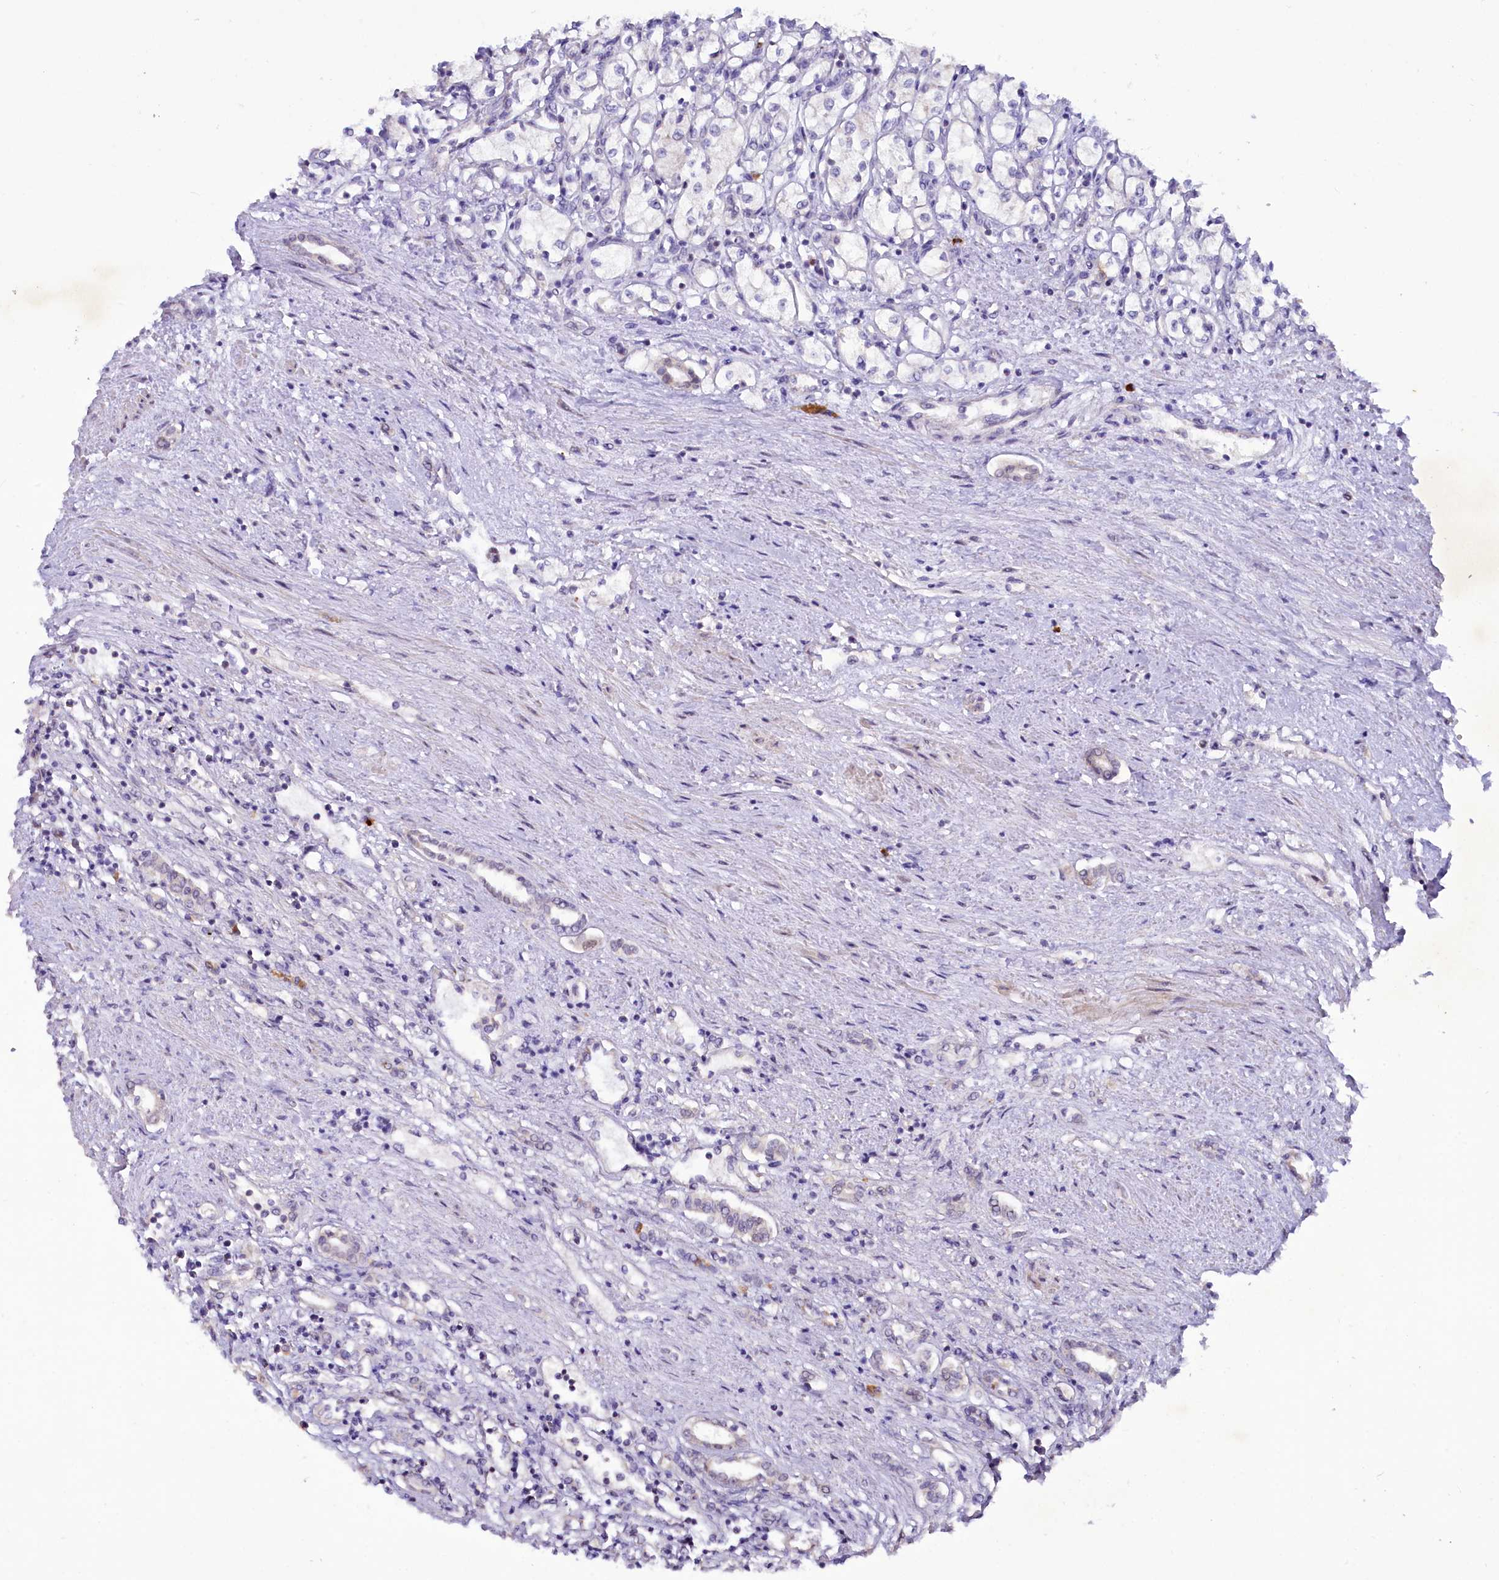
{"staining": {"intensity": "negative", "quantity": "none", "location": "none"}, "tissue": "renal cancer", "cell_type": "Tumor cells", "image_type": "cancer", "snomed": [{"axis": "morphology", "description": "Adenocarcinoma, NOS"}, {"axis": "topography", "description": "Kidney"}], "caption": "This micrograph is of renal cancer stained with immunohistochemistry to label a protein in brown with the nuclei are counter-stained blue. There is no expression in tumor cells.", "gene": "FAM111B", "patient": {"sex": "male", "age": 59}}